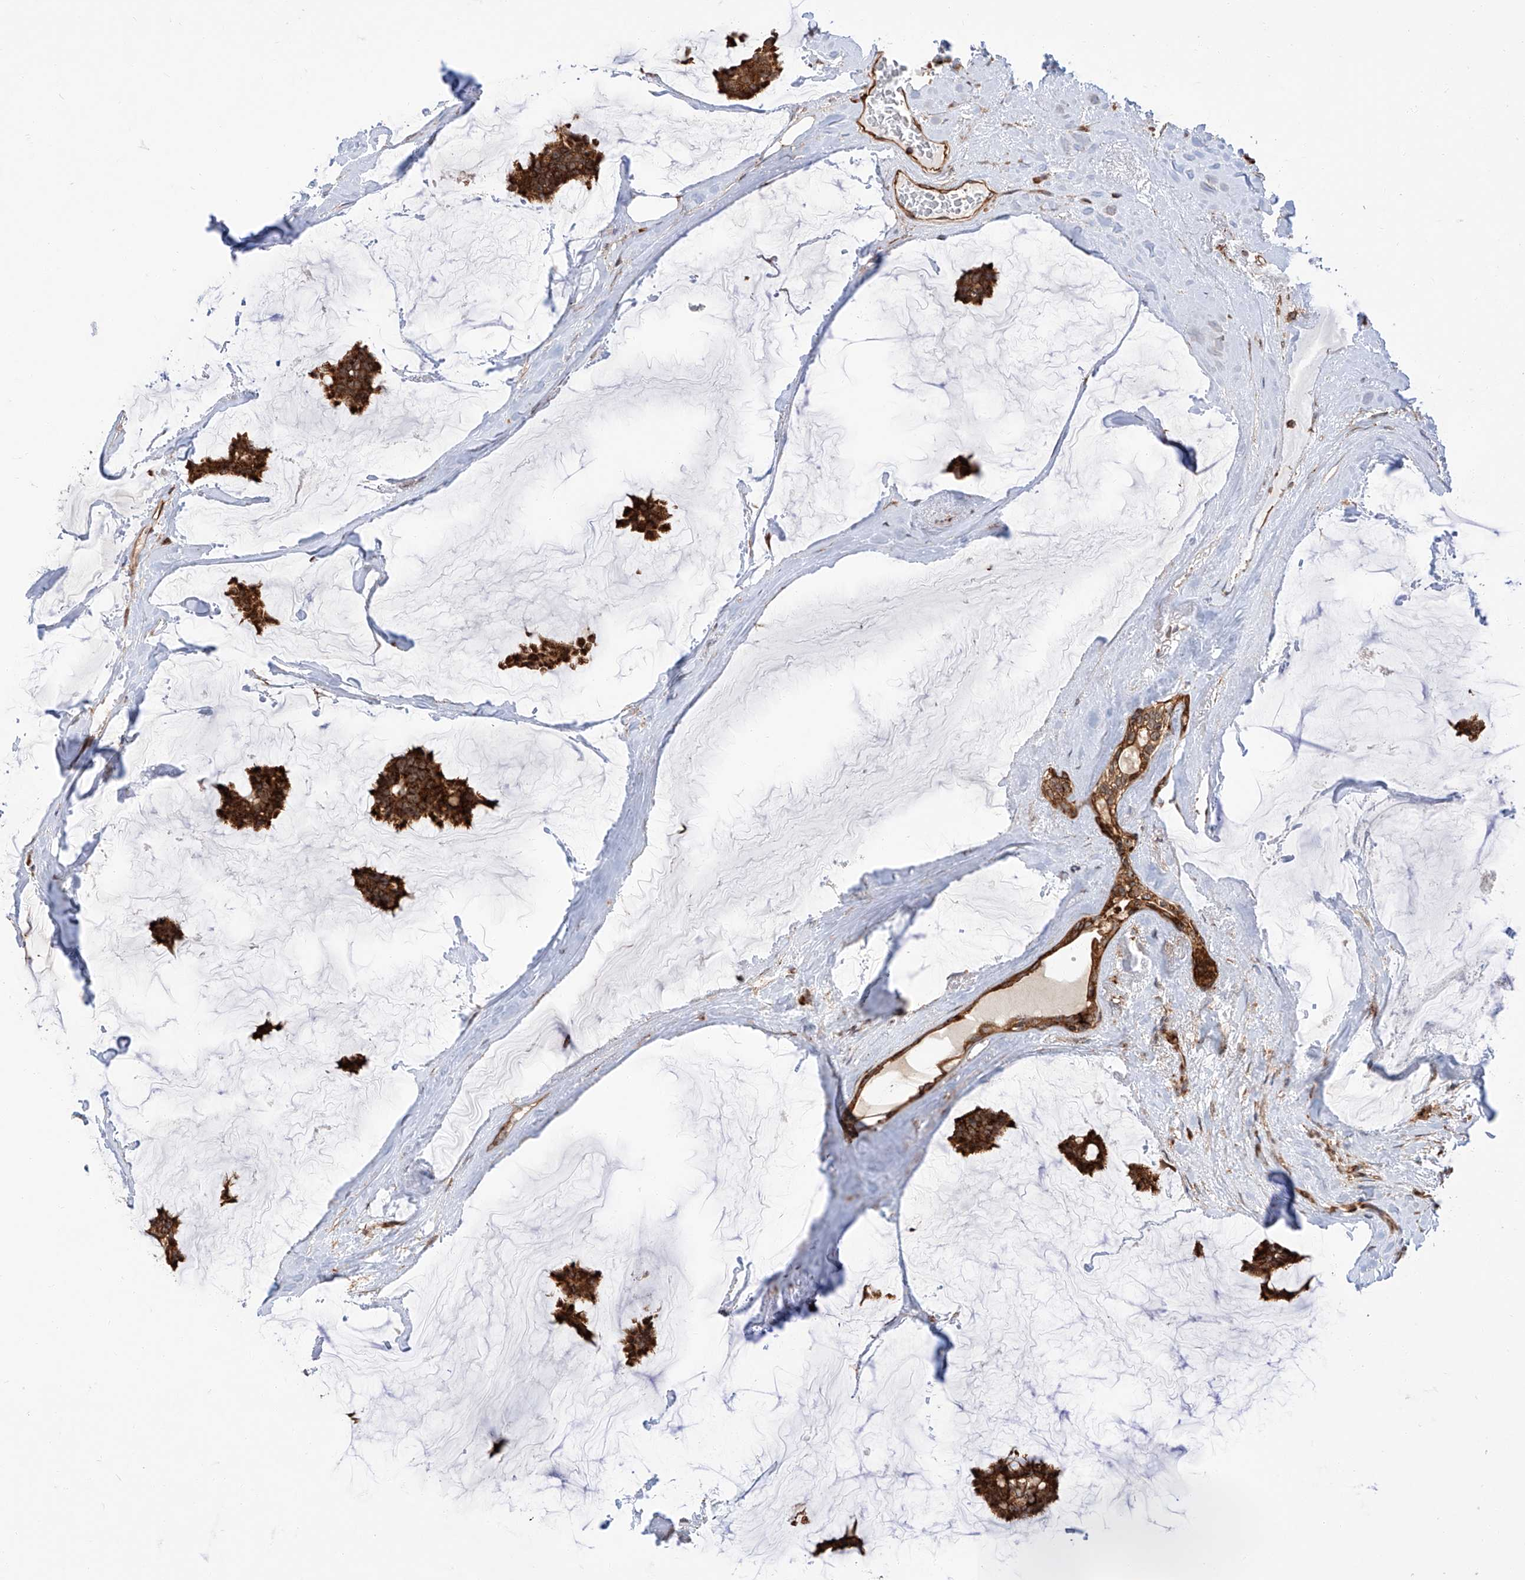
{"staining": {"intensity": "strong", "quantity": ">75%", "location": "cytoplasmic/membranous"}, "tissue": "breast cancer", "cell_type": "Tumor cells", "image_type": "cancer", "snomed": [{"axis": "morphology", "description": "Duct carcinoma"}, {"axis": "topography", "description": "Breast"}], "caption": "Brown immunohistochemical staining in breast cancer shows strong cytoplasmic/membranous expression in about >75% of tumor cells.", "gene": "ISCA2", "patient": {"sex": "female", "age": 93}}